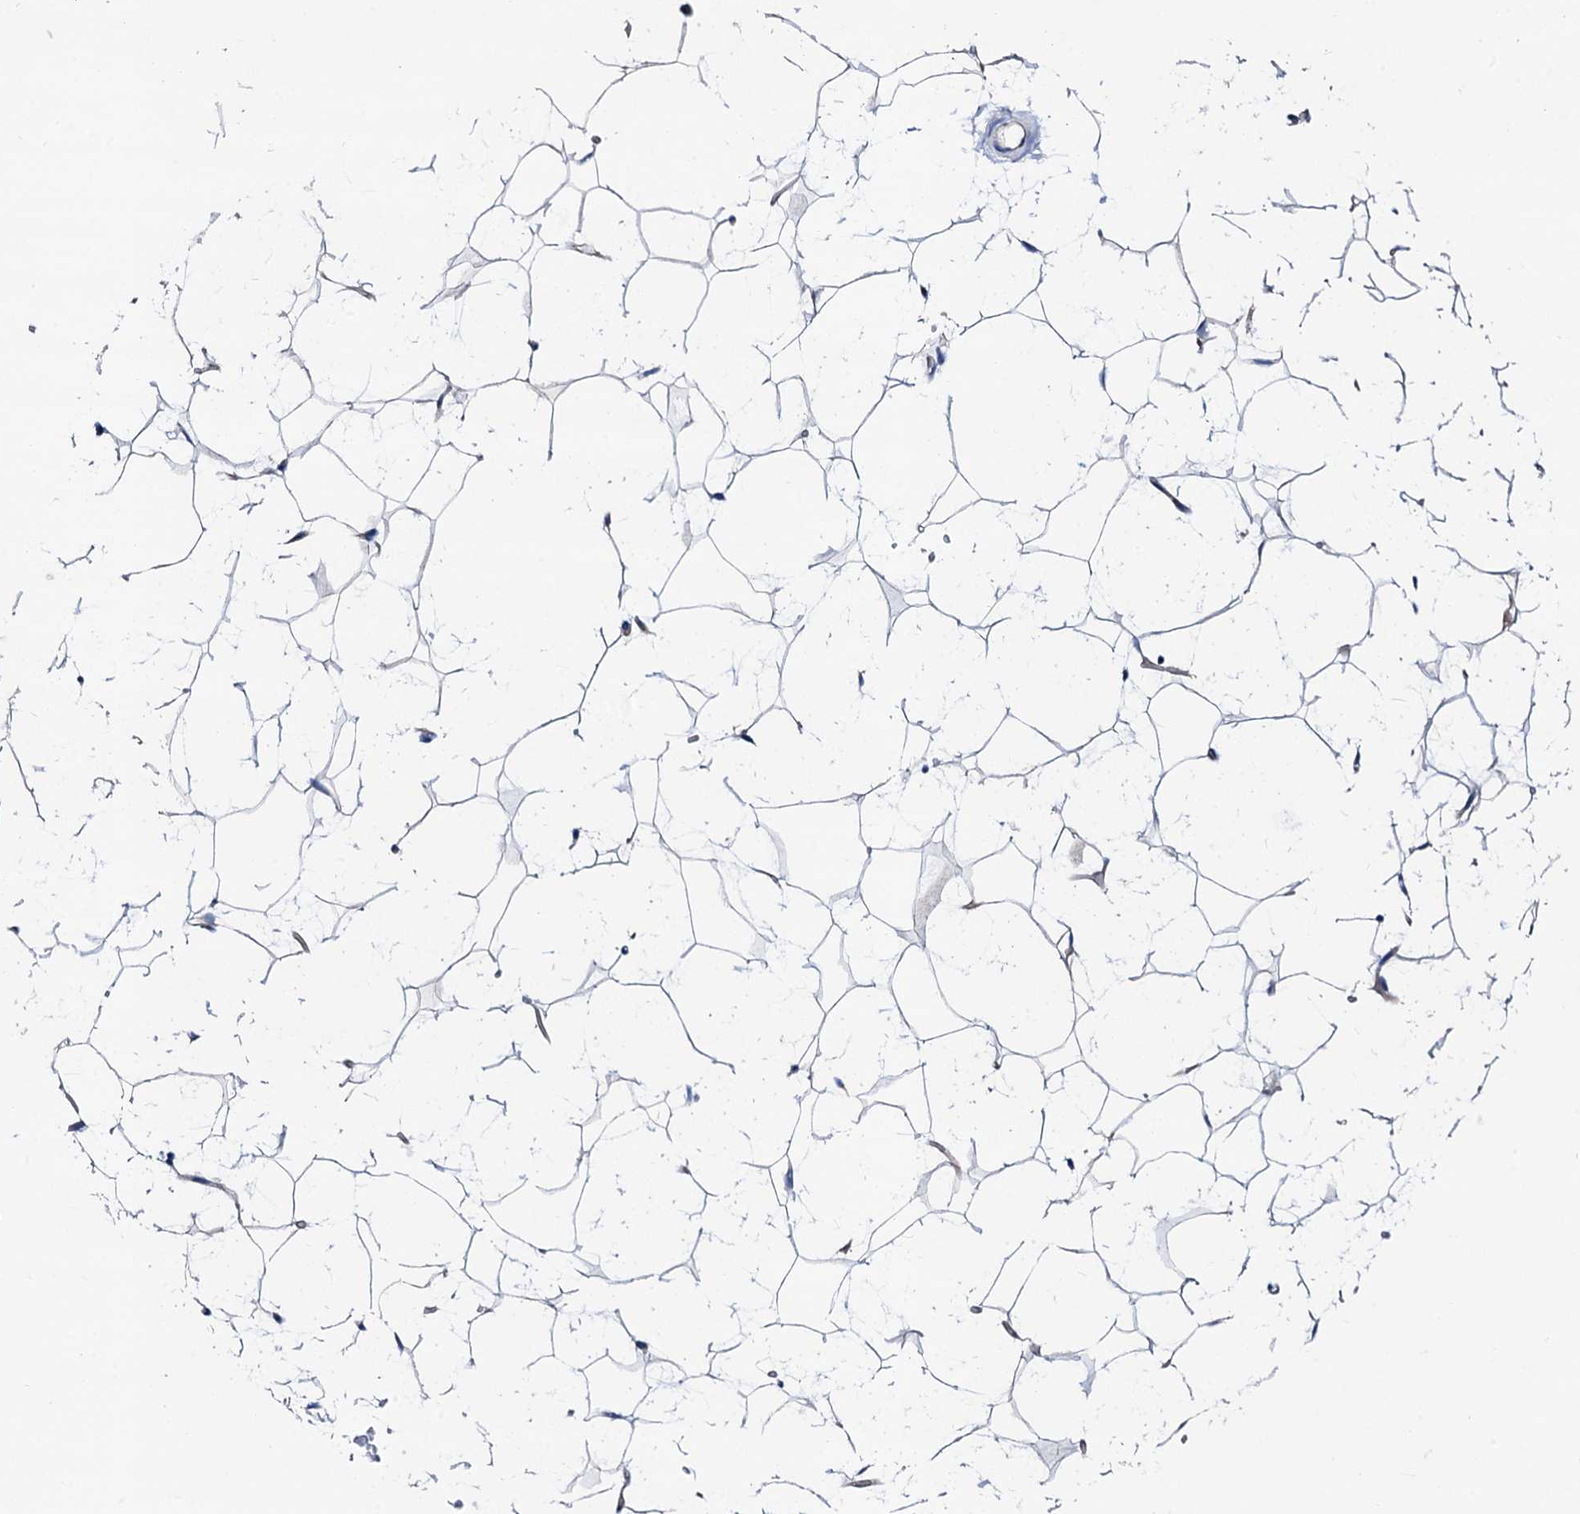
{"staining": {"intensity": "negative", "quantity": "none", "location": "none"}, "tissue": "adipose tissue", "cell_type": "Adipocytes", "image_type": "normal", "snomed": [{"axis": "morphology", "description": "Normal tissue, NOS"}, {"axis": "topography", "description": "Breast"}], "caption": "This photomicrograph is of benign adipose tissue stained with immunohistochemistry (IHC) to label a protein in brown with the nuclei are counter-stained blue. There is no expression in adipocytes.", "gene": "TRDN", "patient": {"sex": "female", "age": 26}}